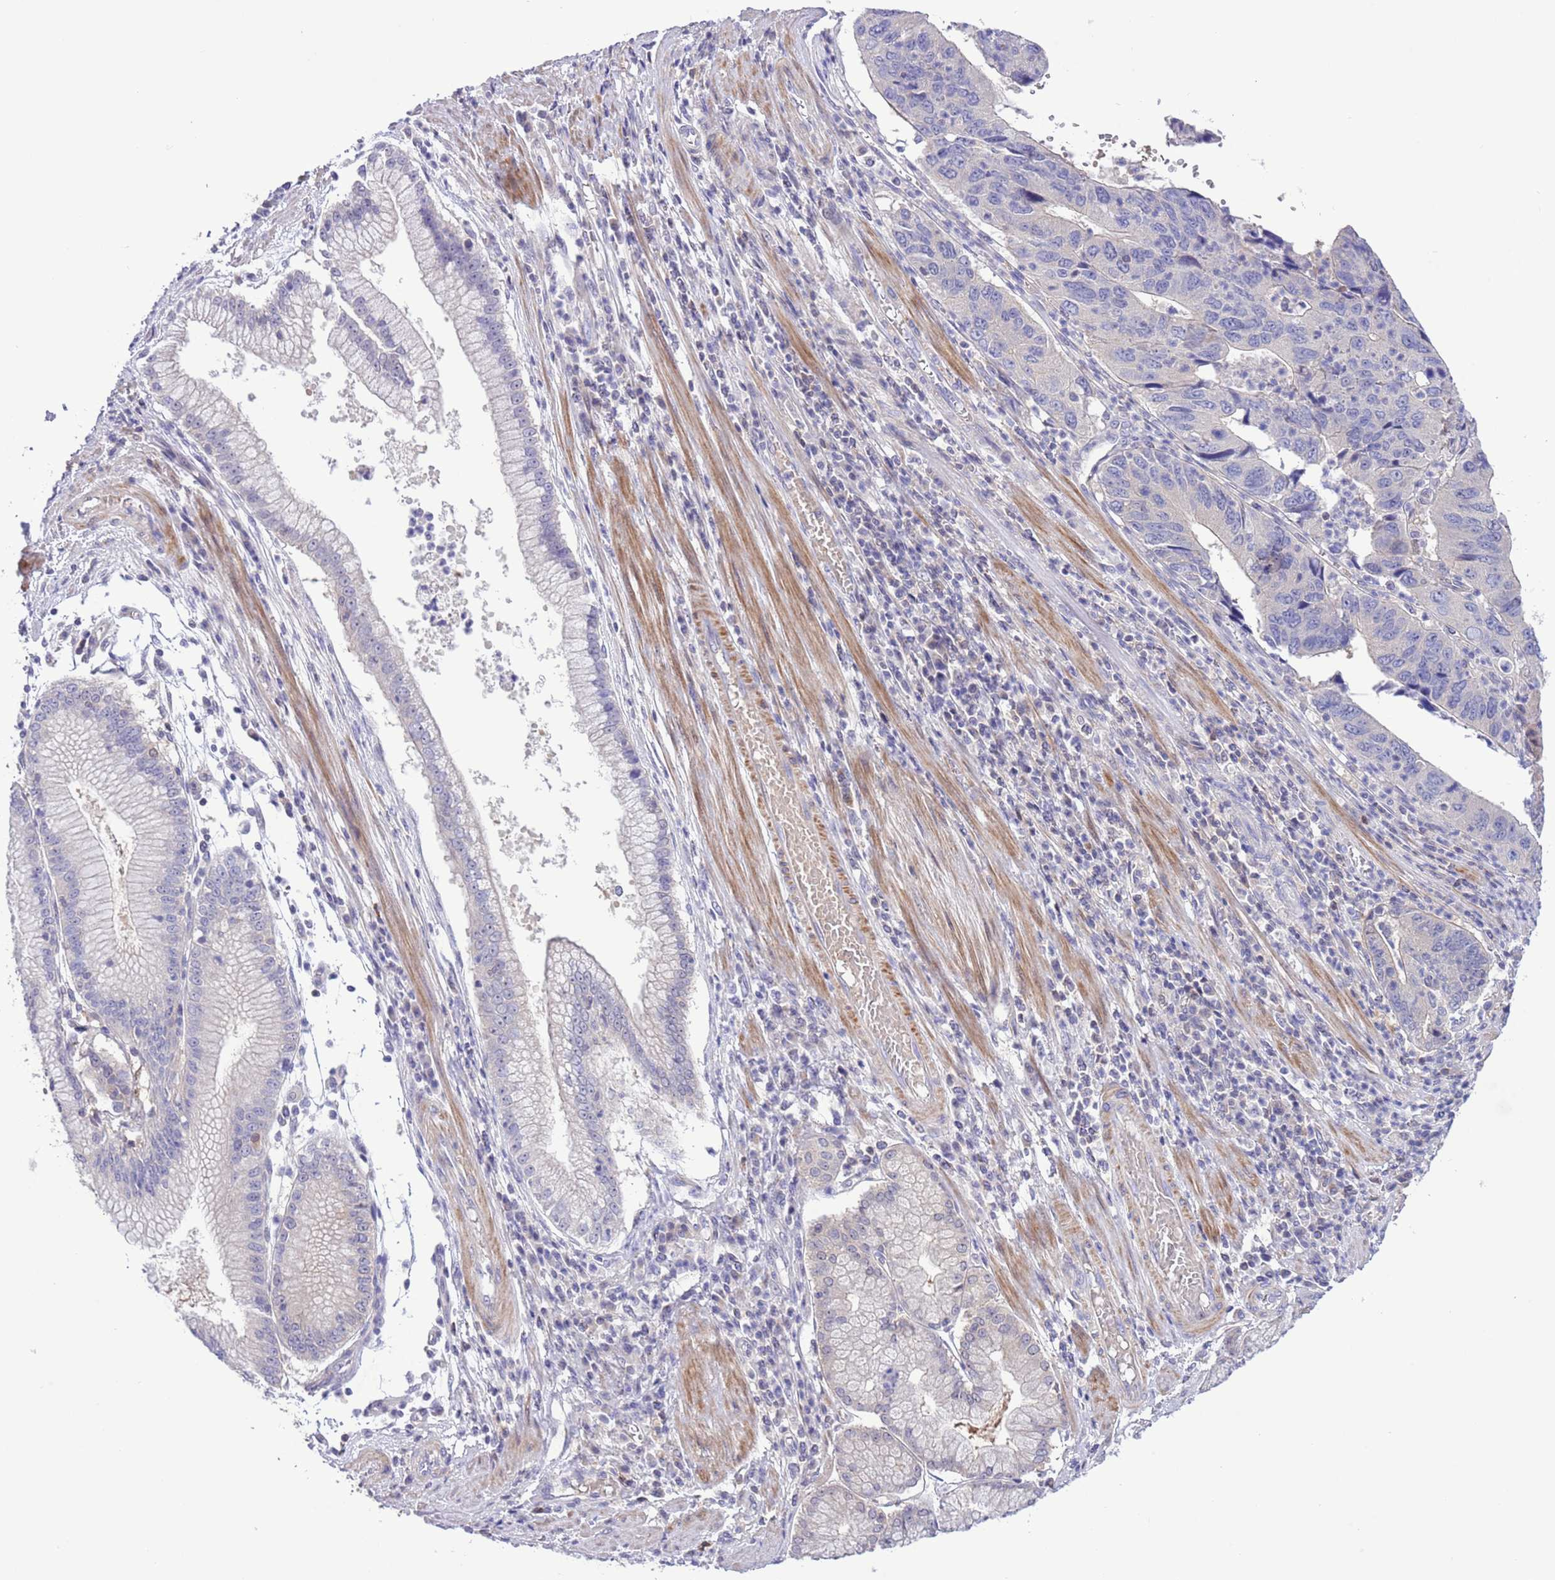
{"staining": {"intensity": "negative", "quantity": "none", "location": "none"}, "tissue": "stomach cancer", "cell_type": "Tumor cells", "image_type": "cancer", "snomed": [{"axis": "morphology", "description": "Adenocarcinoma, NOS"}, {"axis": "topography", "description": "Stomach"}], "caption": "An IHC histopathology image of stomach cancer (adenocarcinoma) is shown. There is no staining in tumor cells of stomach cancer (adenocarcinoma).", "gene": "PRR32", "patient": {"sex": "male", "age": 59}}